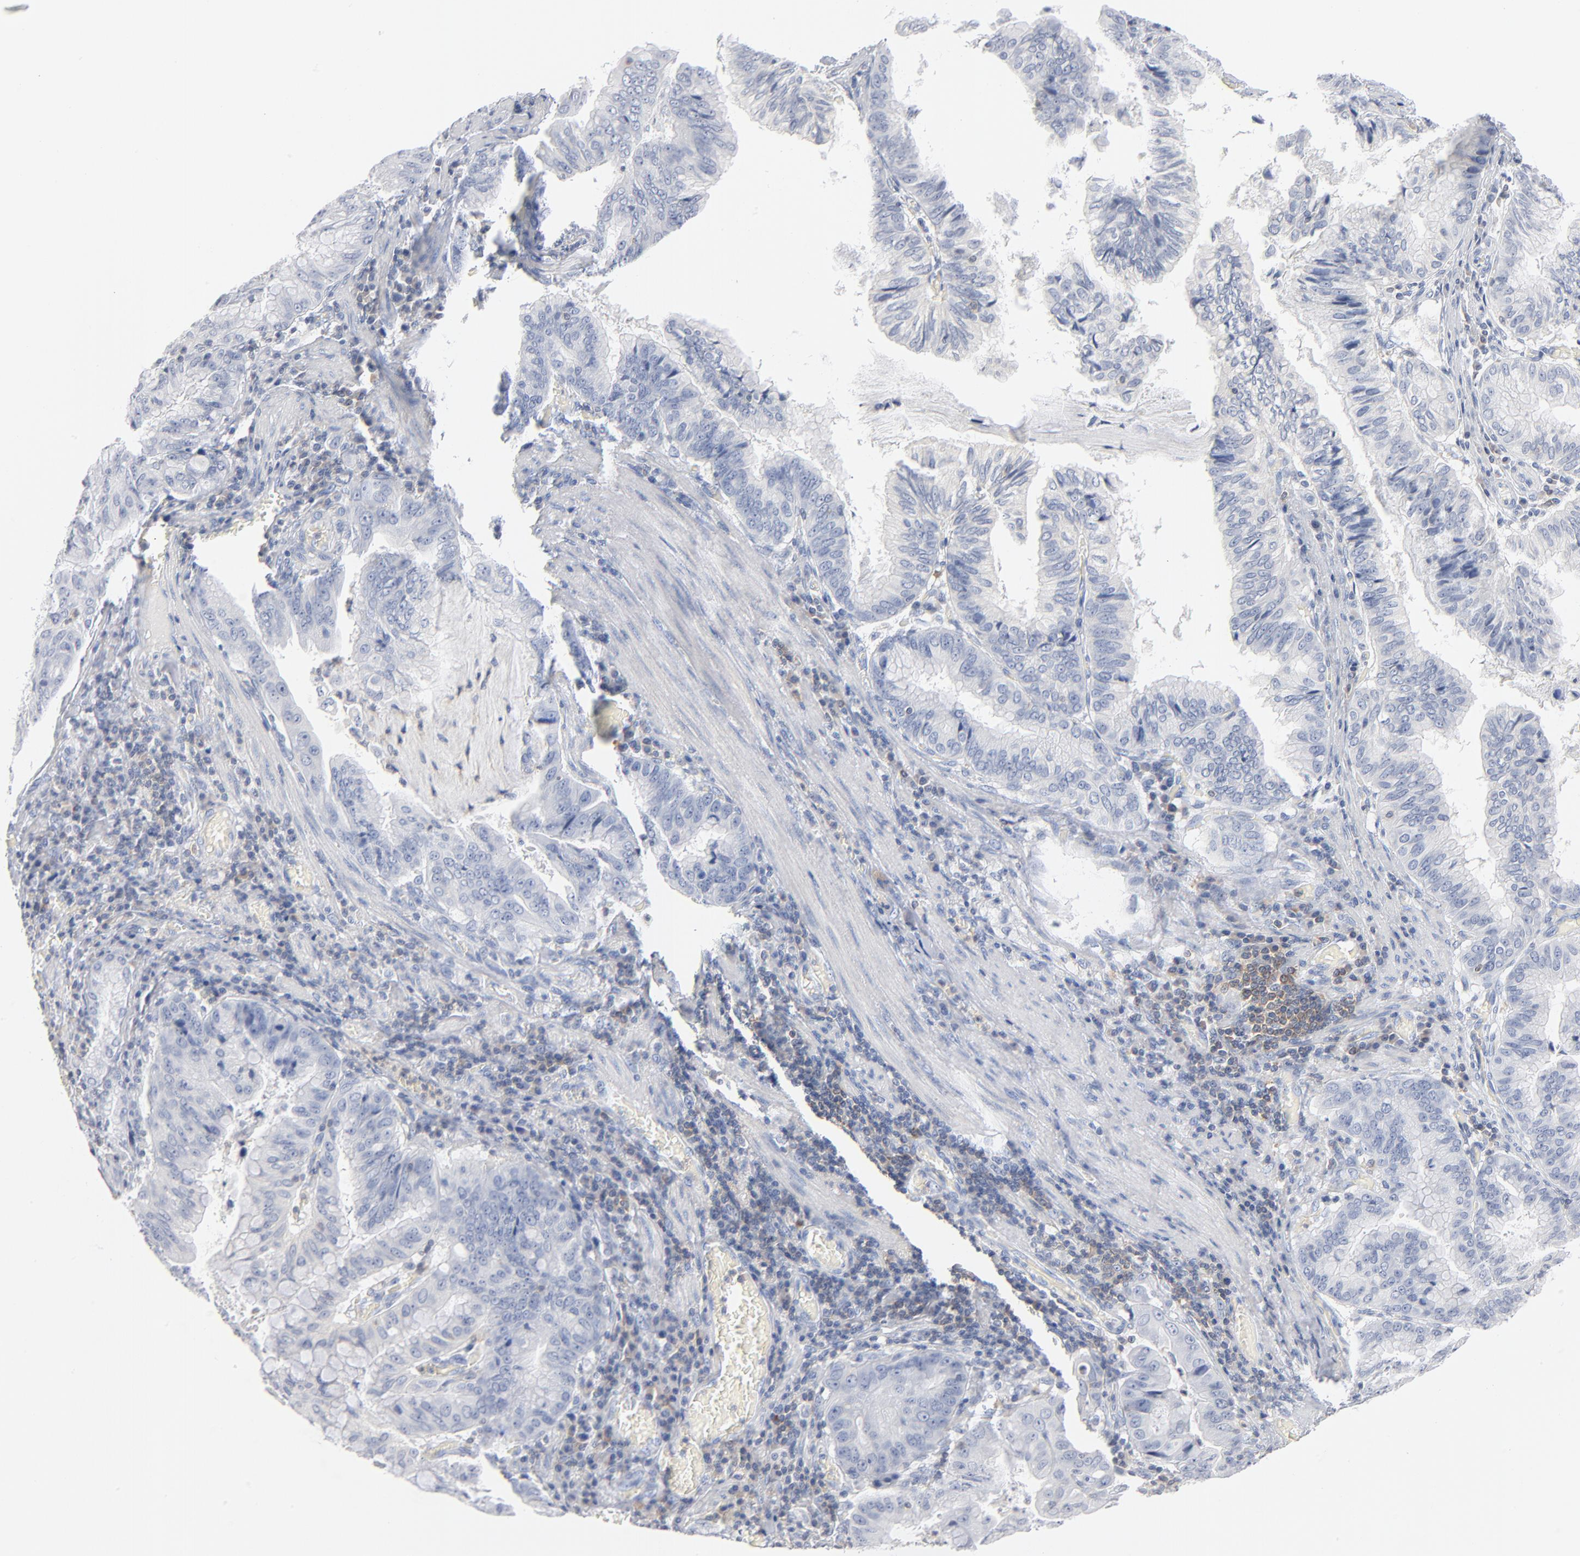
{"staining": {"intensity": "negative", "quantity": "none", "location": "none"}, "tissue": "stomach cancer", "cell_type": "Tumor cells", "image_type": "cancer", "snomed": [{"axis": "morphology", "description": "Adenocarcinoma, NOS"}, {"axis": "topography", "description": "Stomach, upper"}], "caption": "Stomach cancer (adenocarcinoma) was stained to show a protein in brown. There is no significant staining in tumor cells. (IHC, brightfield microscopy, high magnification).", "gene": "PTK2B", "patient": {"sex": "male", "age": 80}}